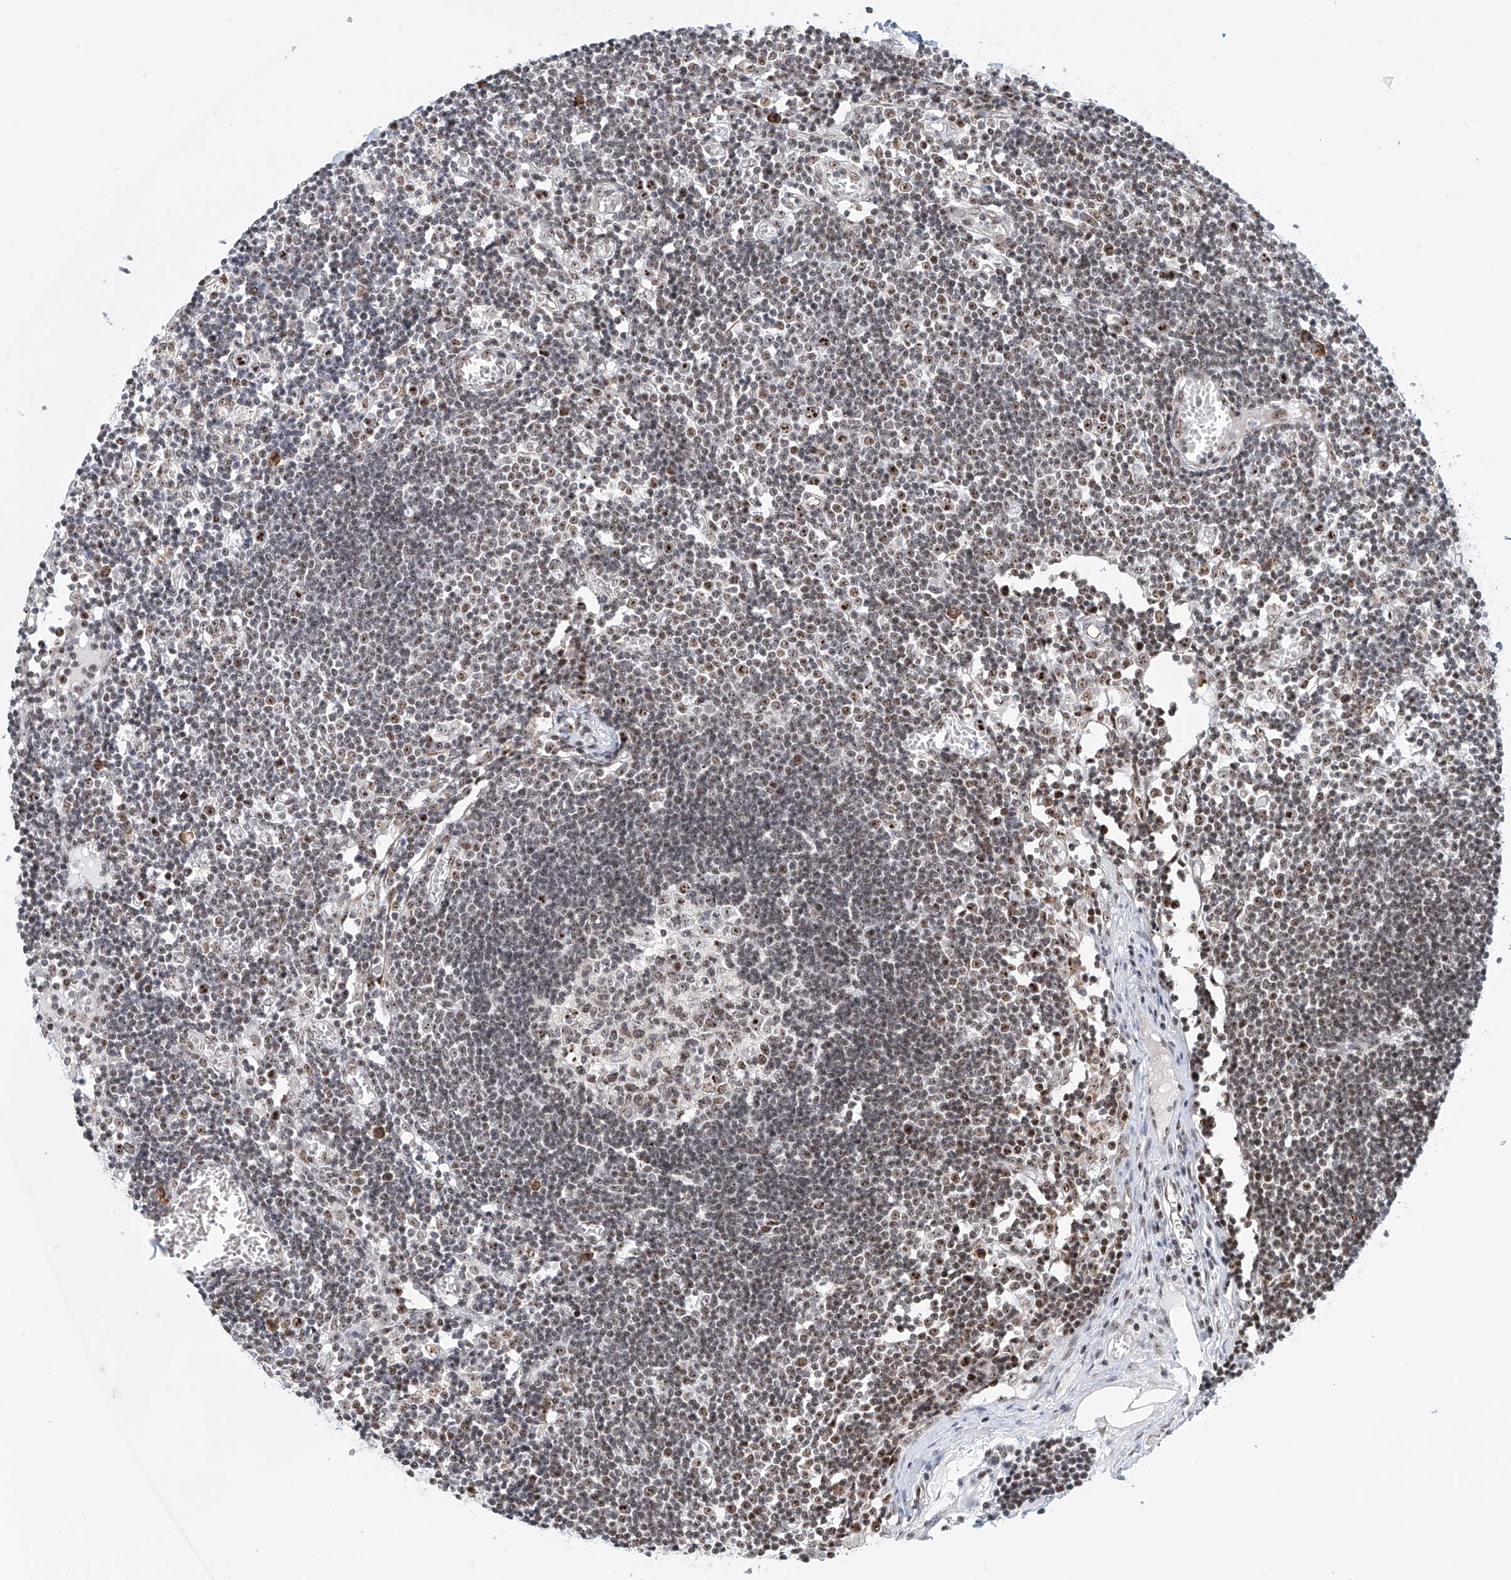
{"staining": {"intensity": "moderate", "quantity": "25%-75%", "location": "nuclear"}, "tissue": "lymph node", "cell_type": "Germinal center cells", "image_type": "normal", "snomed": [{"axis": "morphology", "description": "Normal tissue, NOS"}, {"axis": "topography", "description": "Lymph node"}], "caption": "High-magnification brightfield microscopy of benign lymph node stained with DAB (brown) and counterstained with hematoxylin (blue). germinal center cells exhibit moderate nuclear expression is identified in about25%-75% of cells. (brown staining indicates protein expression, while blue staining denotes nuclei).", "gene": "PRUNE2", "patient": {"sex": "female", "age": 11}}